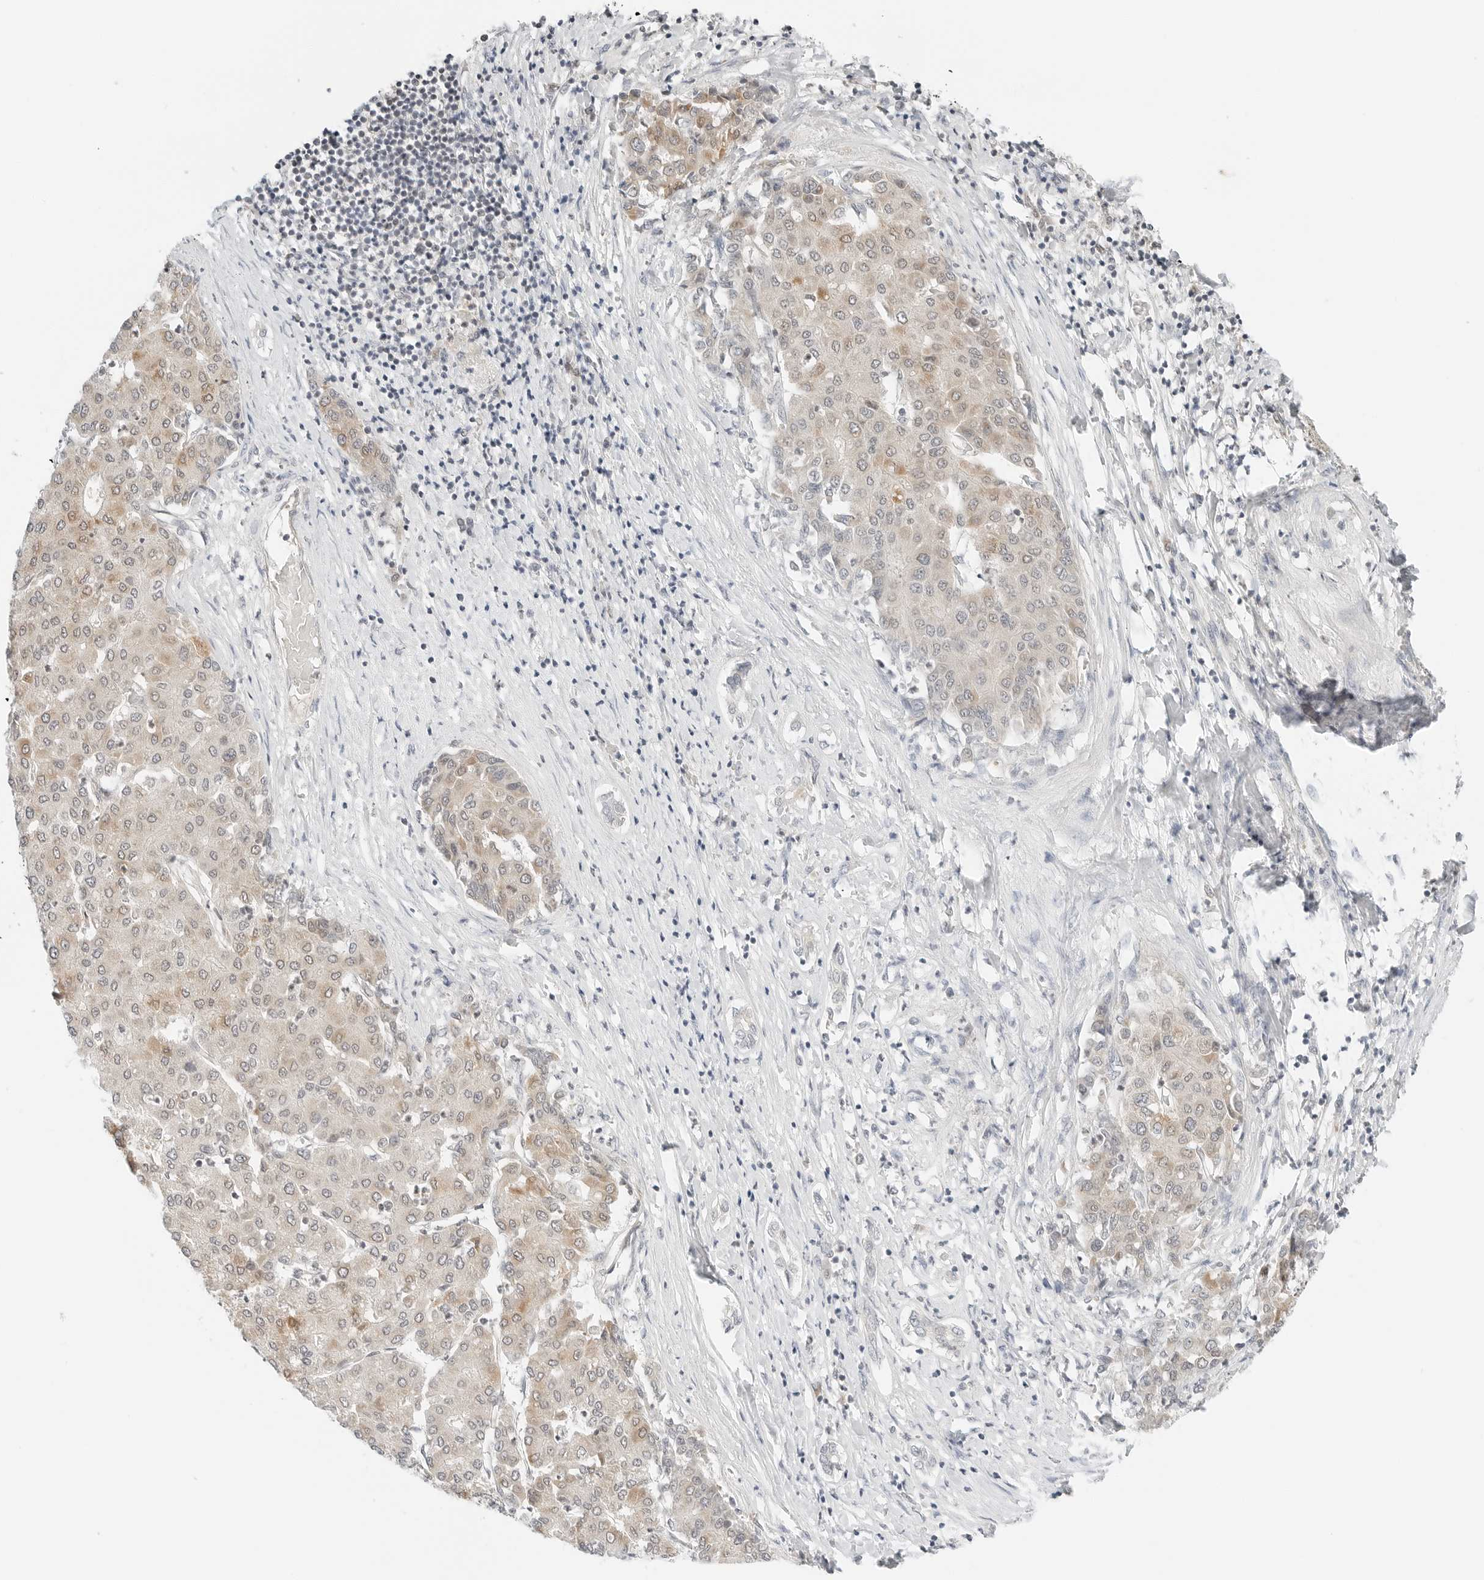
{"staining": {"intensity": "moderate", "quantity": "25%-75%", "location": "cytoplasmic/membranous"}, "tissue": "liver cancer", "cell_type": "Tumor cells", "image_type": "cancer", "snomed": [{"axis": "morphology", "description": "Carcinoma, Hepatocellular, NOS"}, {"axis": "topography", "description": "Liver"}], "caption": "Immunohistochemistry of hepatocellular carcinoma (liver) exhibits medium levels of moderate cytoplasmic/membranous expression in approximately 25%-75% of tumor cells.", "gene": "IQCC", "patient": {"sex": "male", "age": 65}}